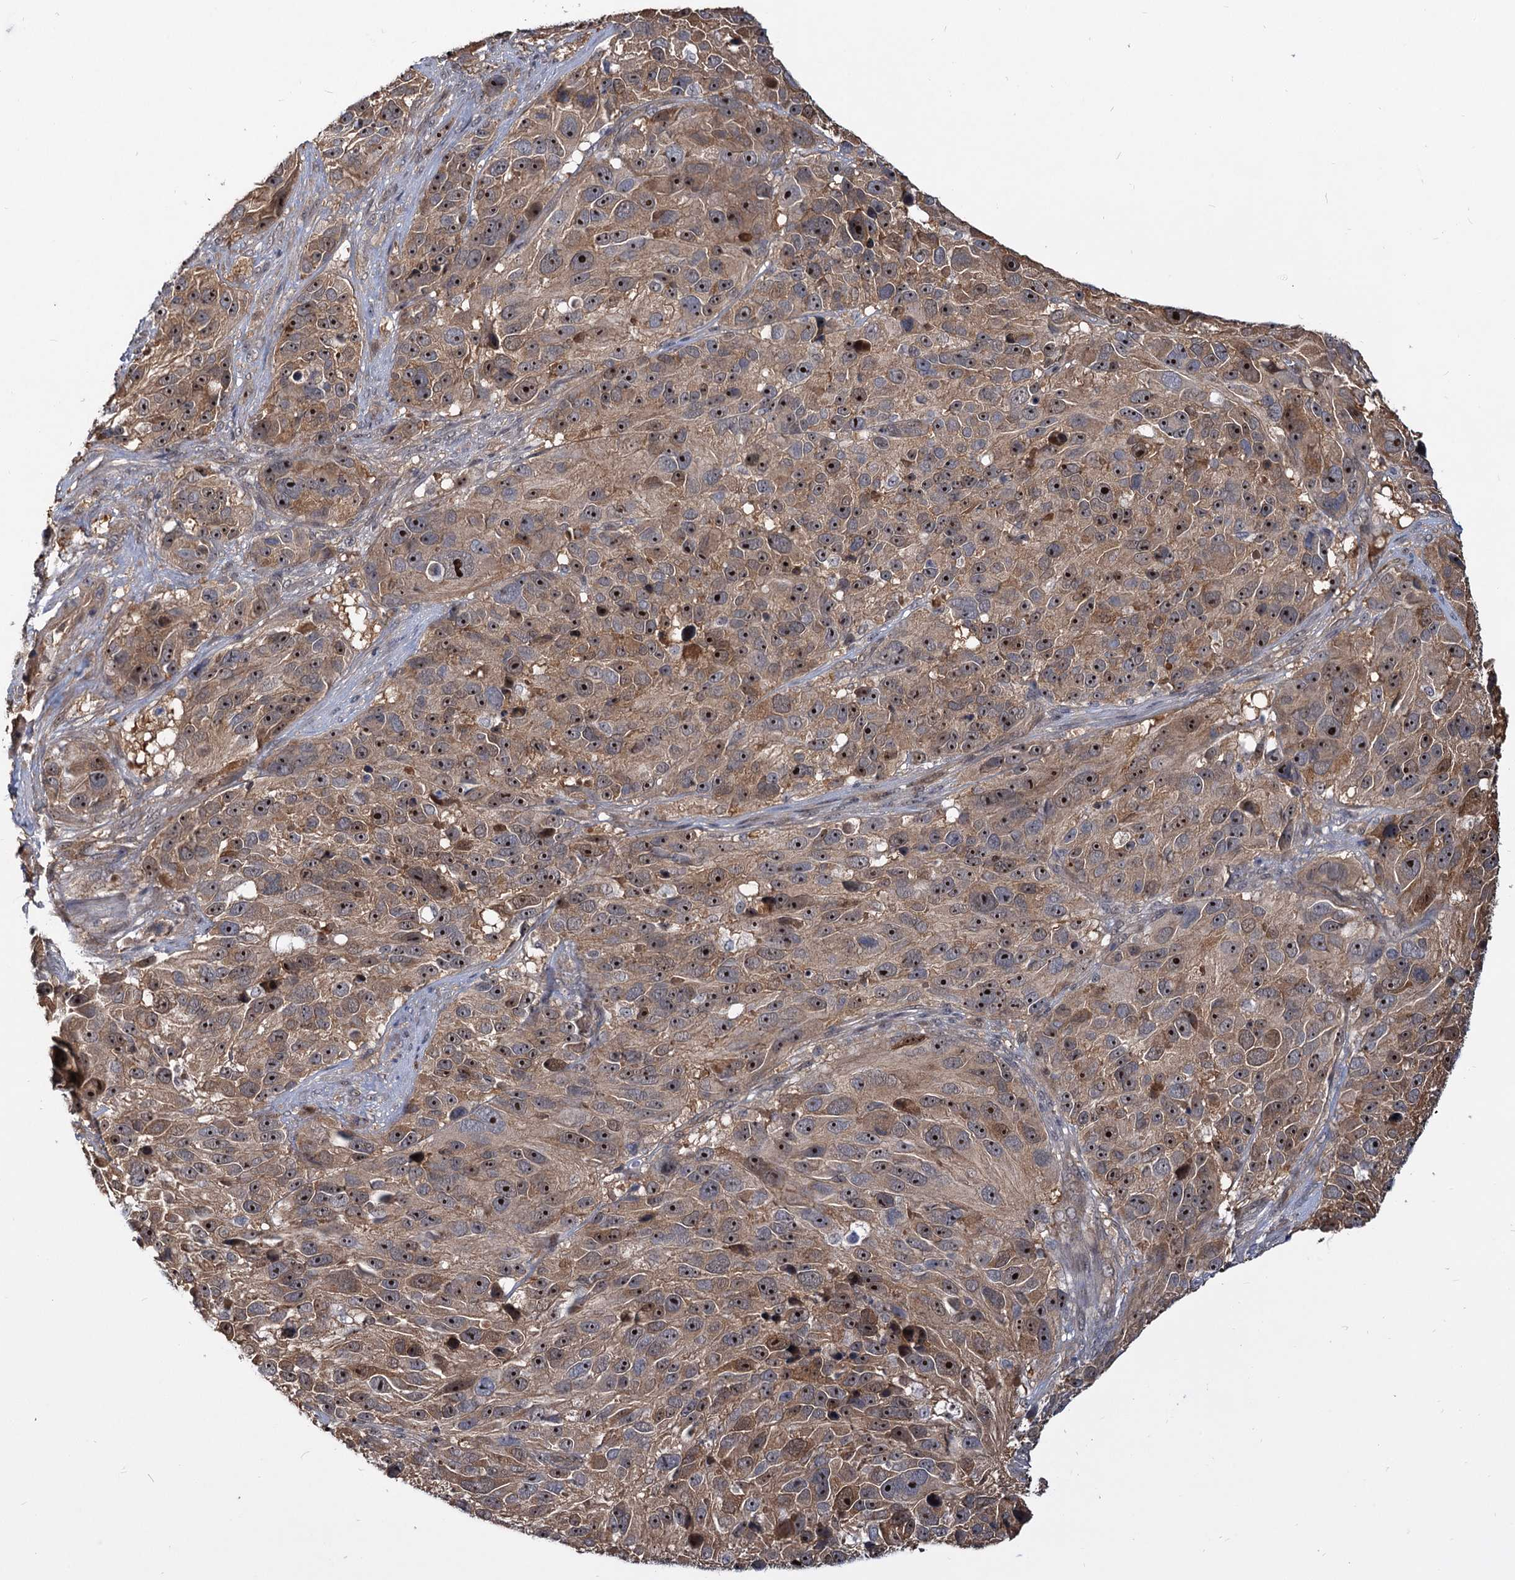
{"staining": {"intensity": "strong", "quantity": ">75%", "location": "cytoplasmic/membranous,nuclear"}, "tissue": "melanoma", "cell_type": "Tumor cells", "image_type": "cancer", "snomed": [{"axis": "morphology", "description": "Malignant melanoma, NOS"}, {"axis": "topography", "description": "Skin"}], "caption": "Immunohistochemistry (IHC) photomicrograph of human melanoma stained for a protein (brown), which demonstrates high levels of strong cytoplasmic/membranous and nuclear expression in approximately >75% of tumor cells.", "gene": "SNX15", "patient": {"sex": "male", "age": 84}}